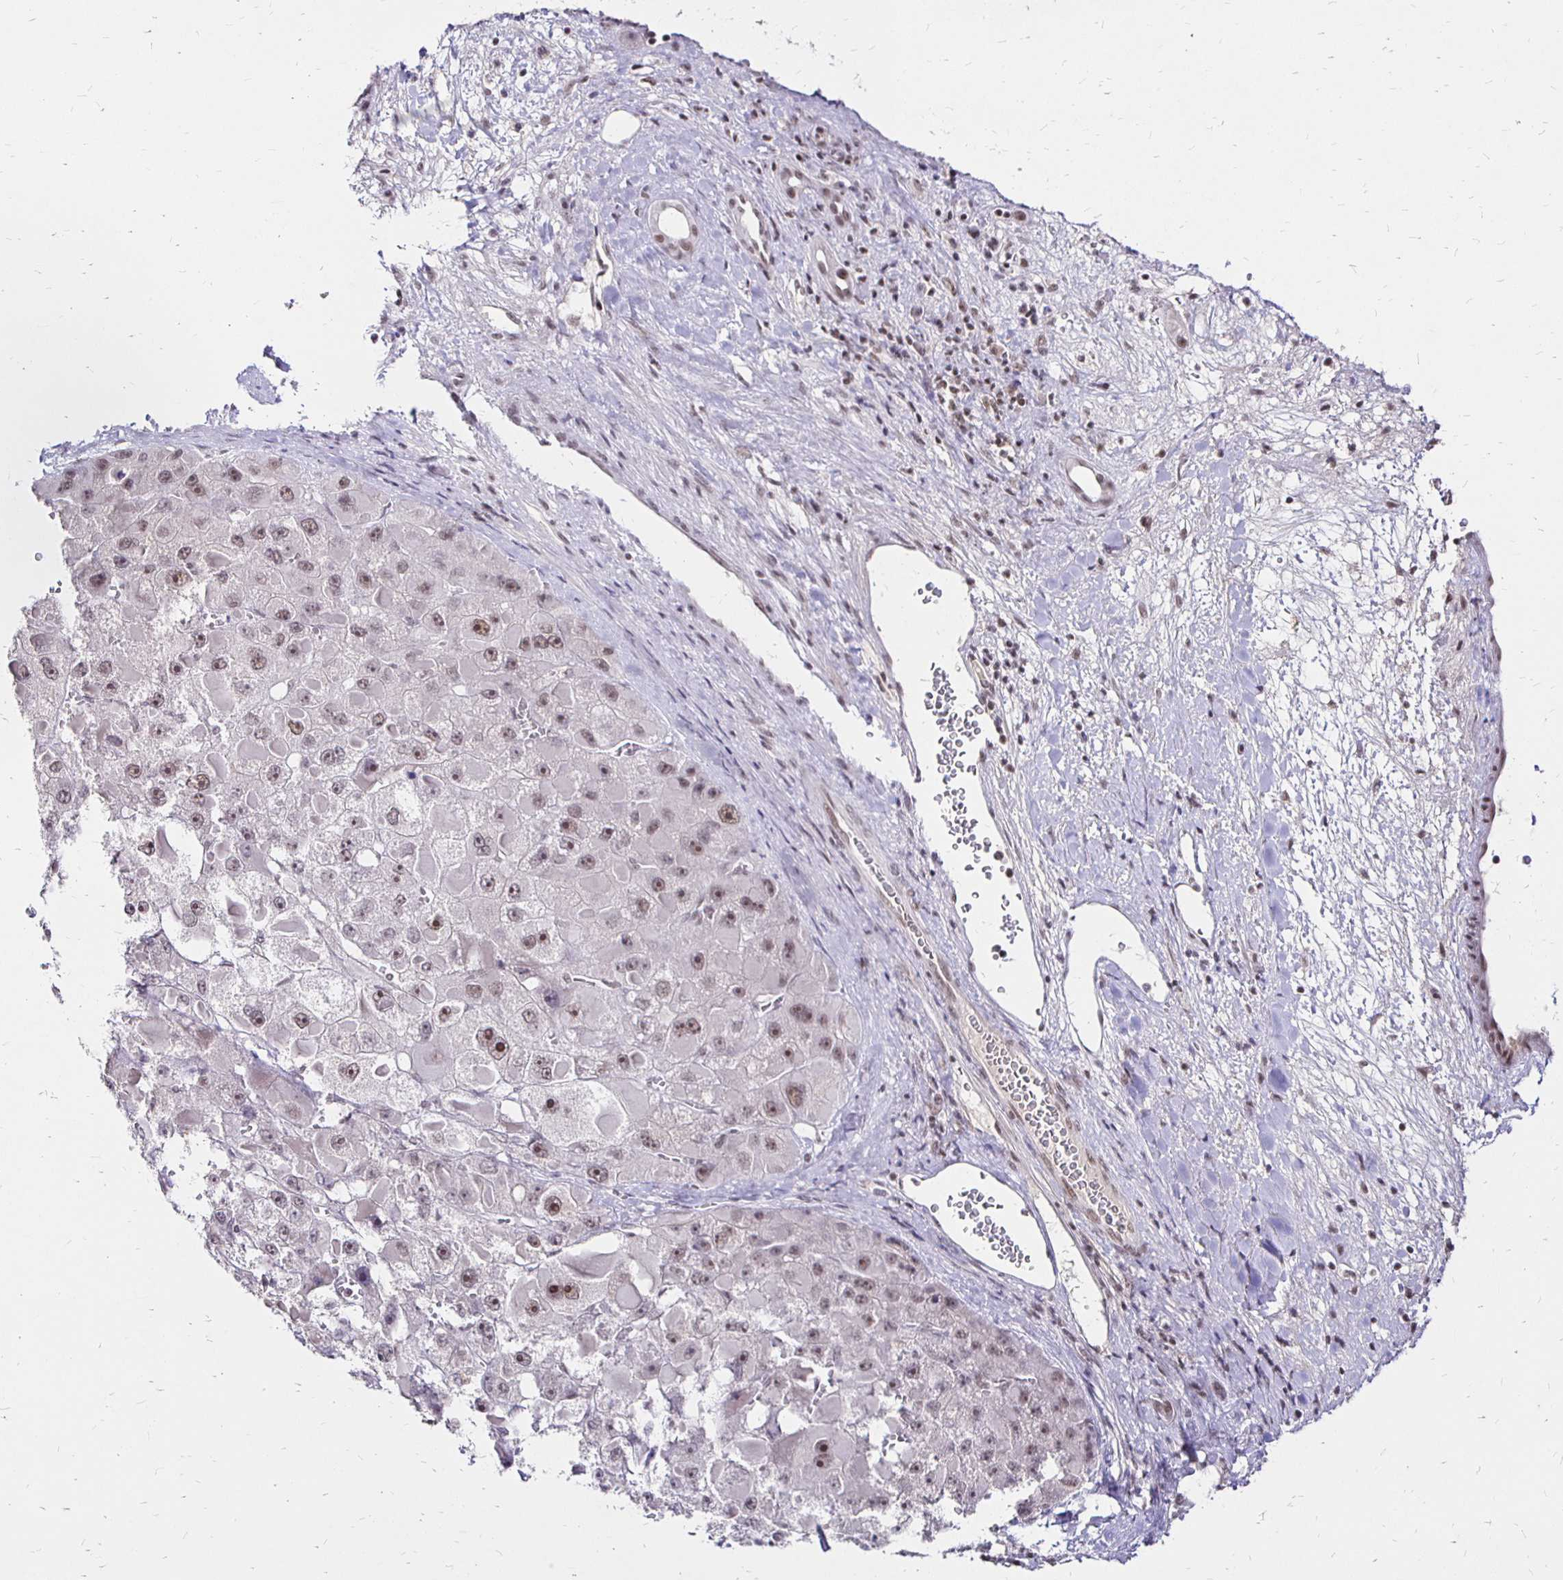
{"staining": {"intensity": "weak", "quantity": ">75%", "location": "nuclear"}, "tissue": "liver cancer", "cell_type": "Tumor cells", "image_type": "cancer", "snomed": [{"axis": "morphology", "description": "Carcinoma, Hepatocellular, NOS"}, {"axis": "topography", "description": "Liver"}], "caption": "About >75% of tumor cells in hepatocellular carcinoma (liver) demonstrate weak nuclear protein staining as visualized by brown immunohistochemical staining.", "gene": "SIN3A", "patient": {"sex": "female", "age": 73}}